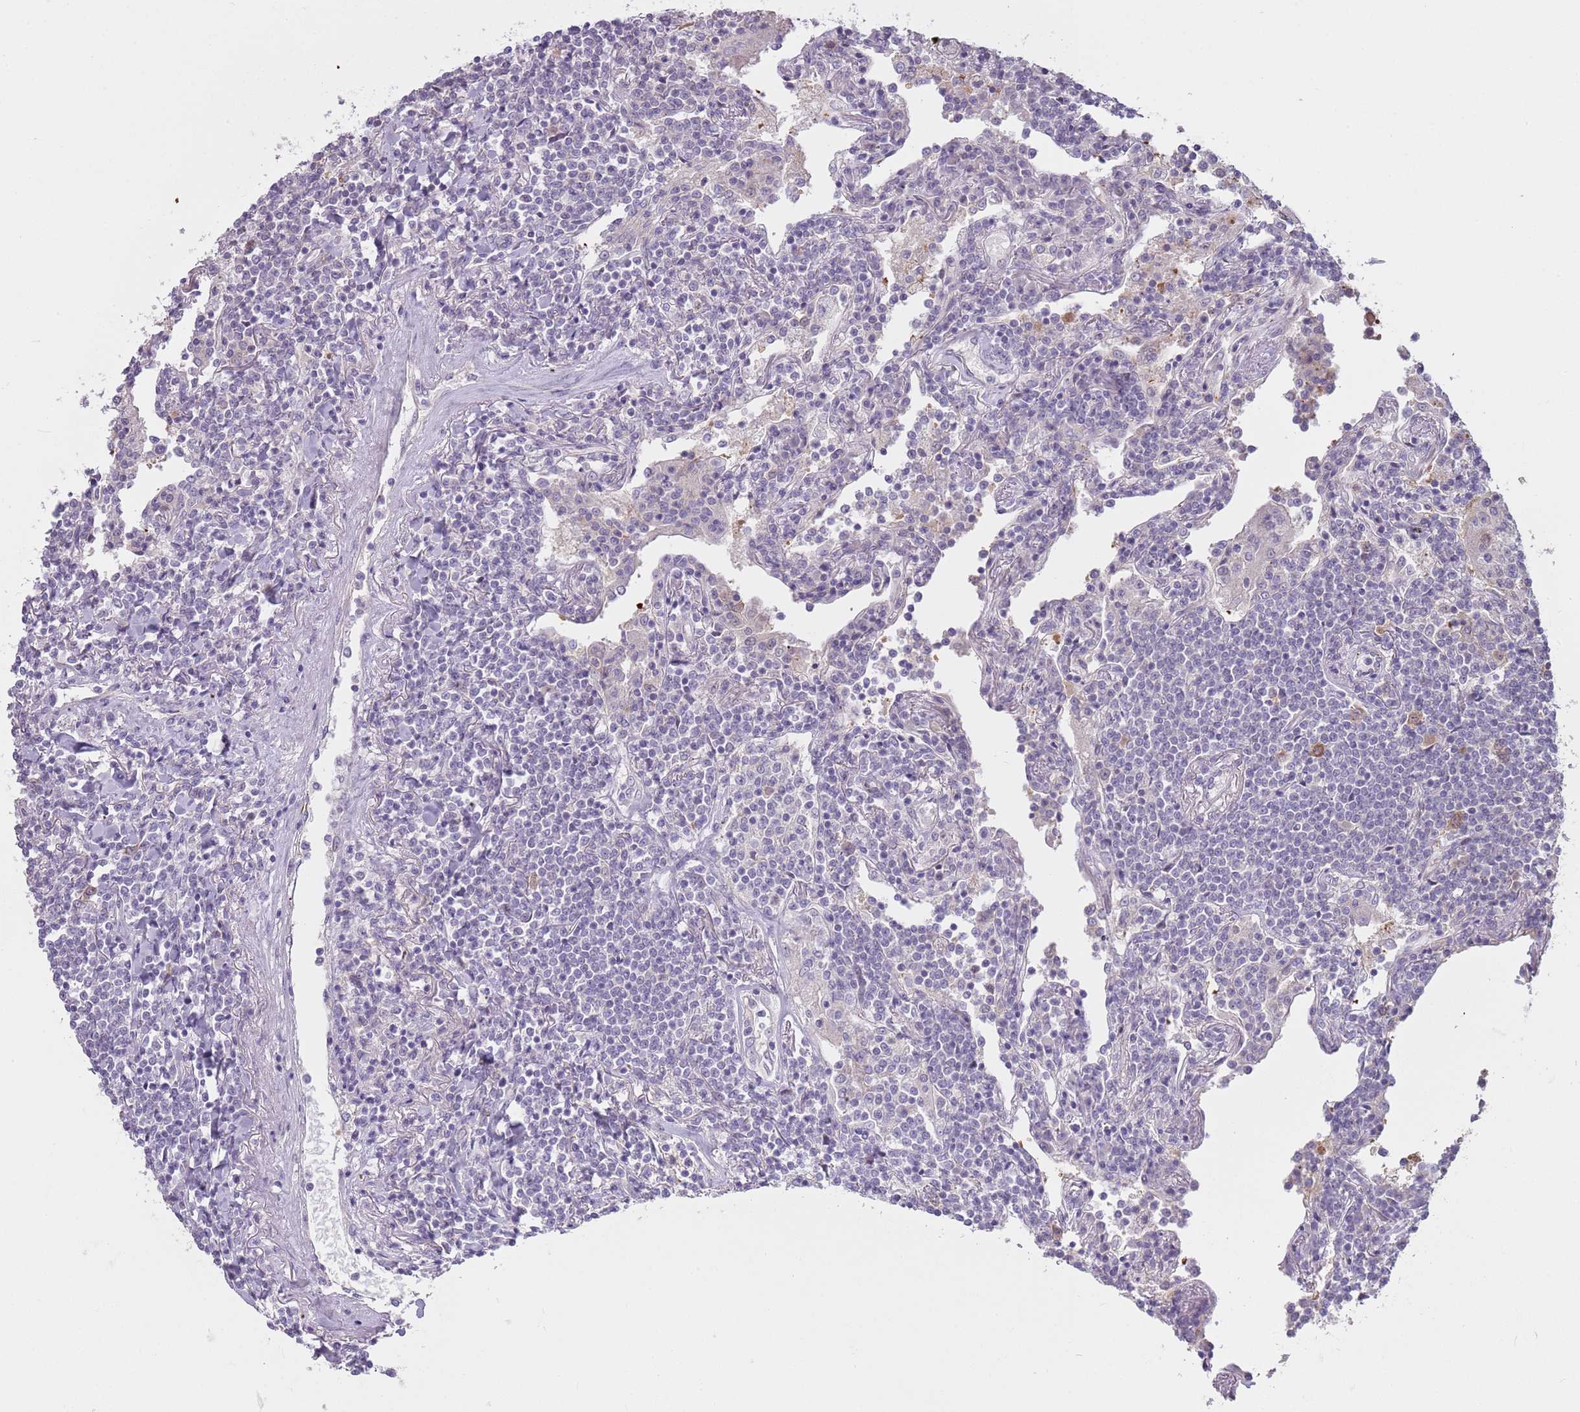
{"staining": {"intensity": "negative", "quantity": "none", "location": "none"}, "tissue": "lymphoma", "cell_type": "Tumor cells", "image_type": "cancer", "snomed": [{"axis": "morphology", "description": "Malignant lymphoma, non-Hodgkin's type, Low grade"}, {"axis": "topography", "description": "Lung"}], "caption": "Photomicrograph shows no protein expression in tumor cells of malignant lymphoma, non-Hodgkin's type (low-grade) tissue. Nuclei are stained in blue.", "gene": "LDHD", "patient": {"sex": "female", "age": 71}}